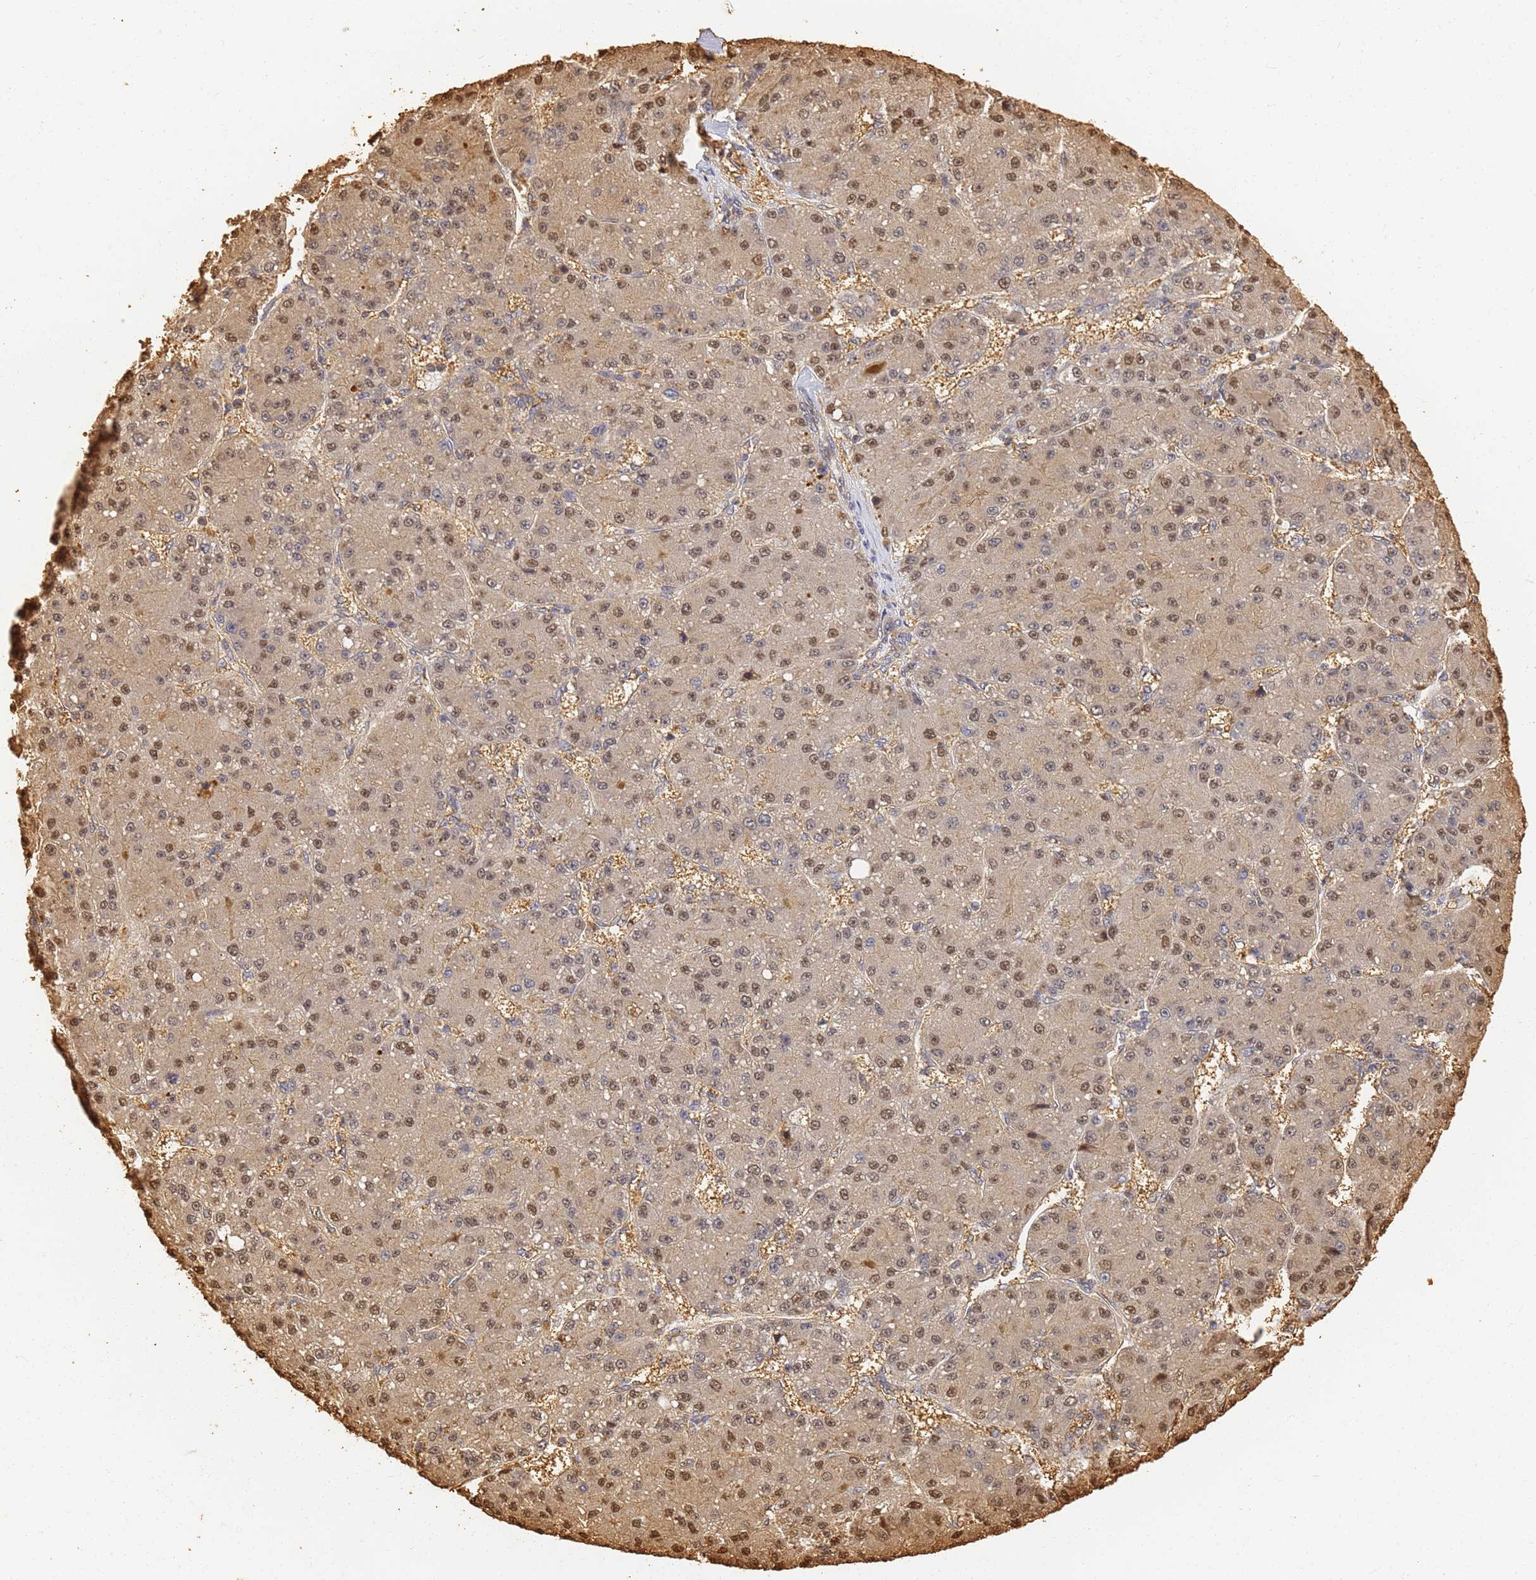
{"staining": {"intensity": "moderate", "quantity": ">75%", "location": "nuclear"}, "tissue": "liver cancer", "cell_type": "Tumor cells", "image_type": "cancer", "snomed": [{"axis": "morphology", "description": "Carcinoma, Hepatocellular, NOS"}, {"axis": "topography", "description": "Liver"}], "caption": "This photomicrograph exhibits immunohistochemistry (IHC) staining of human liver cancer, with medium moderate nuclear staining in approximately >75% of tumor cells.", "gene": "JAK2", "patient": {"sex": "male", "age": 67}}